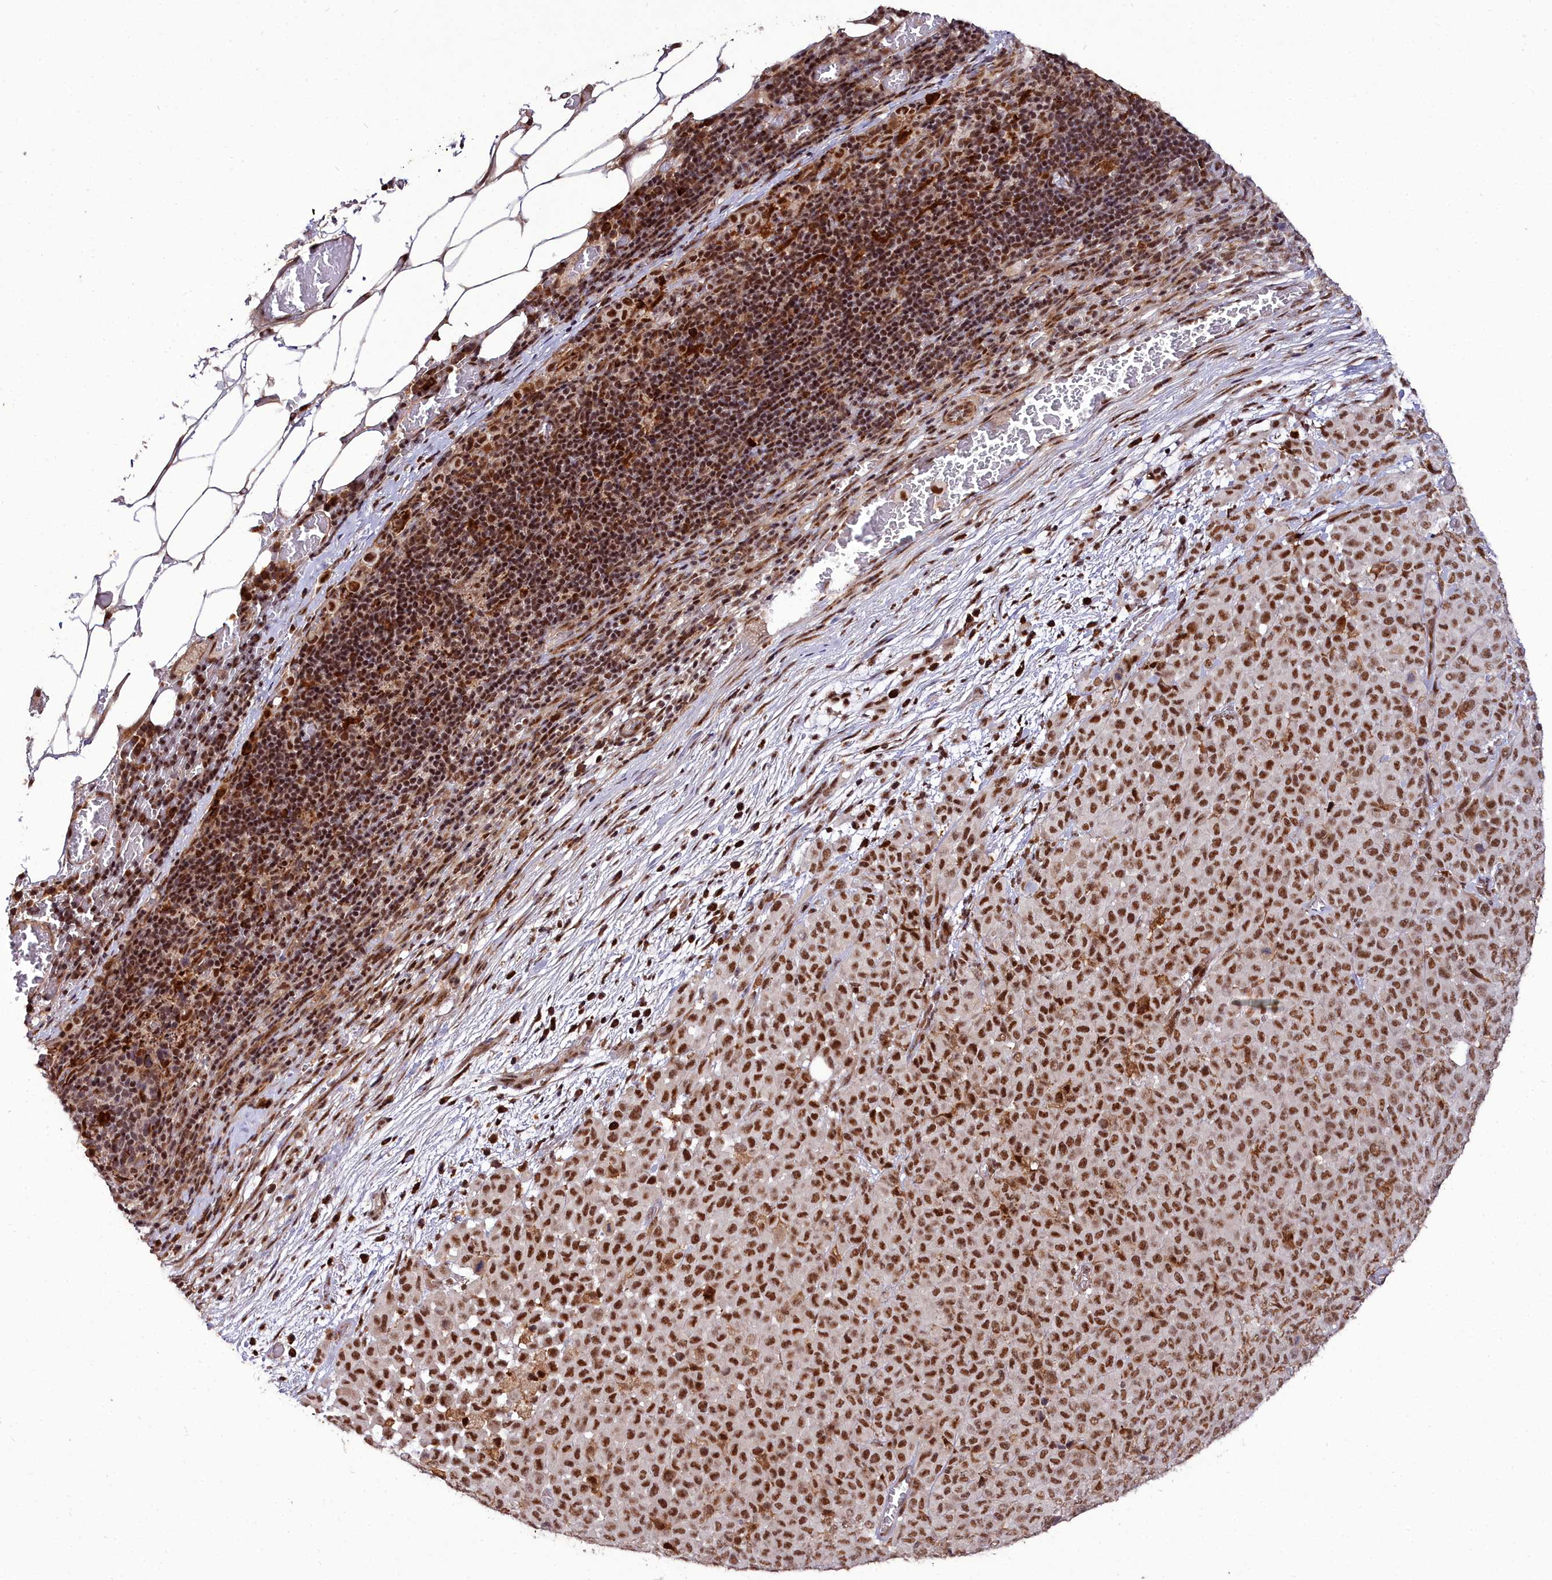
{"staining": {"intensity": "strong", "quantity": ">75%", "location": "nuclear"}, "tissue": "melanoma", "cell_type": "Tumor cells", "image_type": "cancer", "snomed": [{"axis": "morphology", "description": "Malignant melanoma, Metastatic site"}, {"axis": "topography", "description": "Skin"}], "caption": "Protein staining displays strong nuclear staining in approximately >75% of tumor cells in melanoma.", "gene": "CXXC1", "patient": {"sex": "female", "age": 81}}